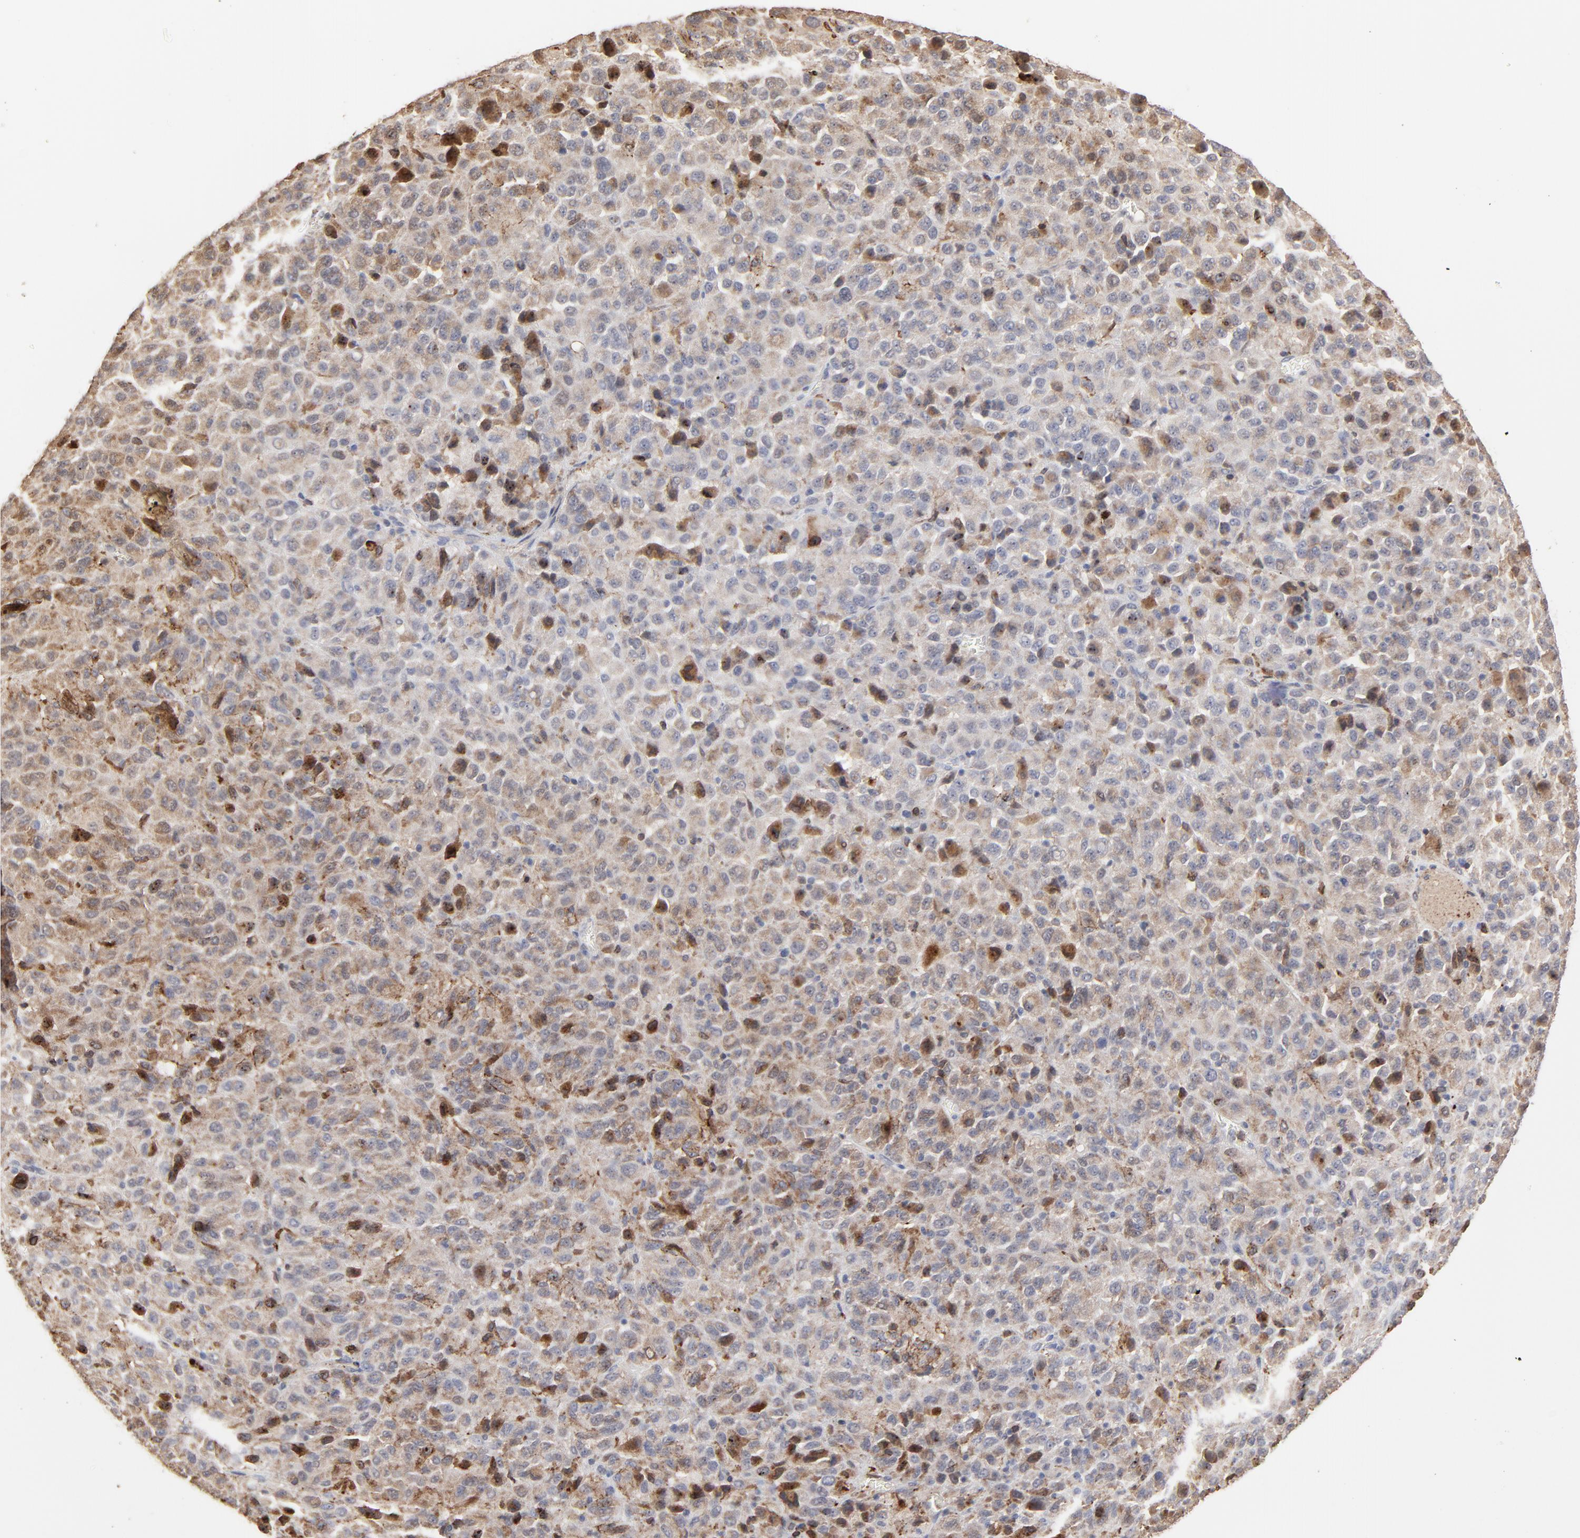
{"staining": {"intensity": "moderate", "quantity": "25%-75%", "location": "cytoplasmic/membranous"}, "tissue": "melanoma", "cell_type": "Tumor cells", "image_type": "cancer", "snomed": [{"axis": "morphology", "description": "Malignant melanoma, Metastatic site"}, {"axis": "topography", "description": "Lung"}], "caption": "Immunohistochemical staining of malignant melanoma (metastatic site) displays medium levels of moderate cytoplasmic/membranous staining in approximately 25%-75% of tumor cells.", "gene": "SLC6A14", "patient": {"sex": "male", "age": 64}}